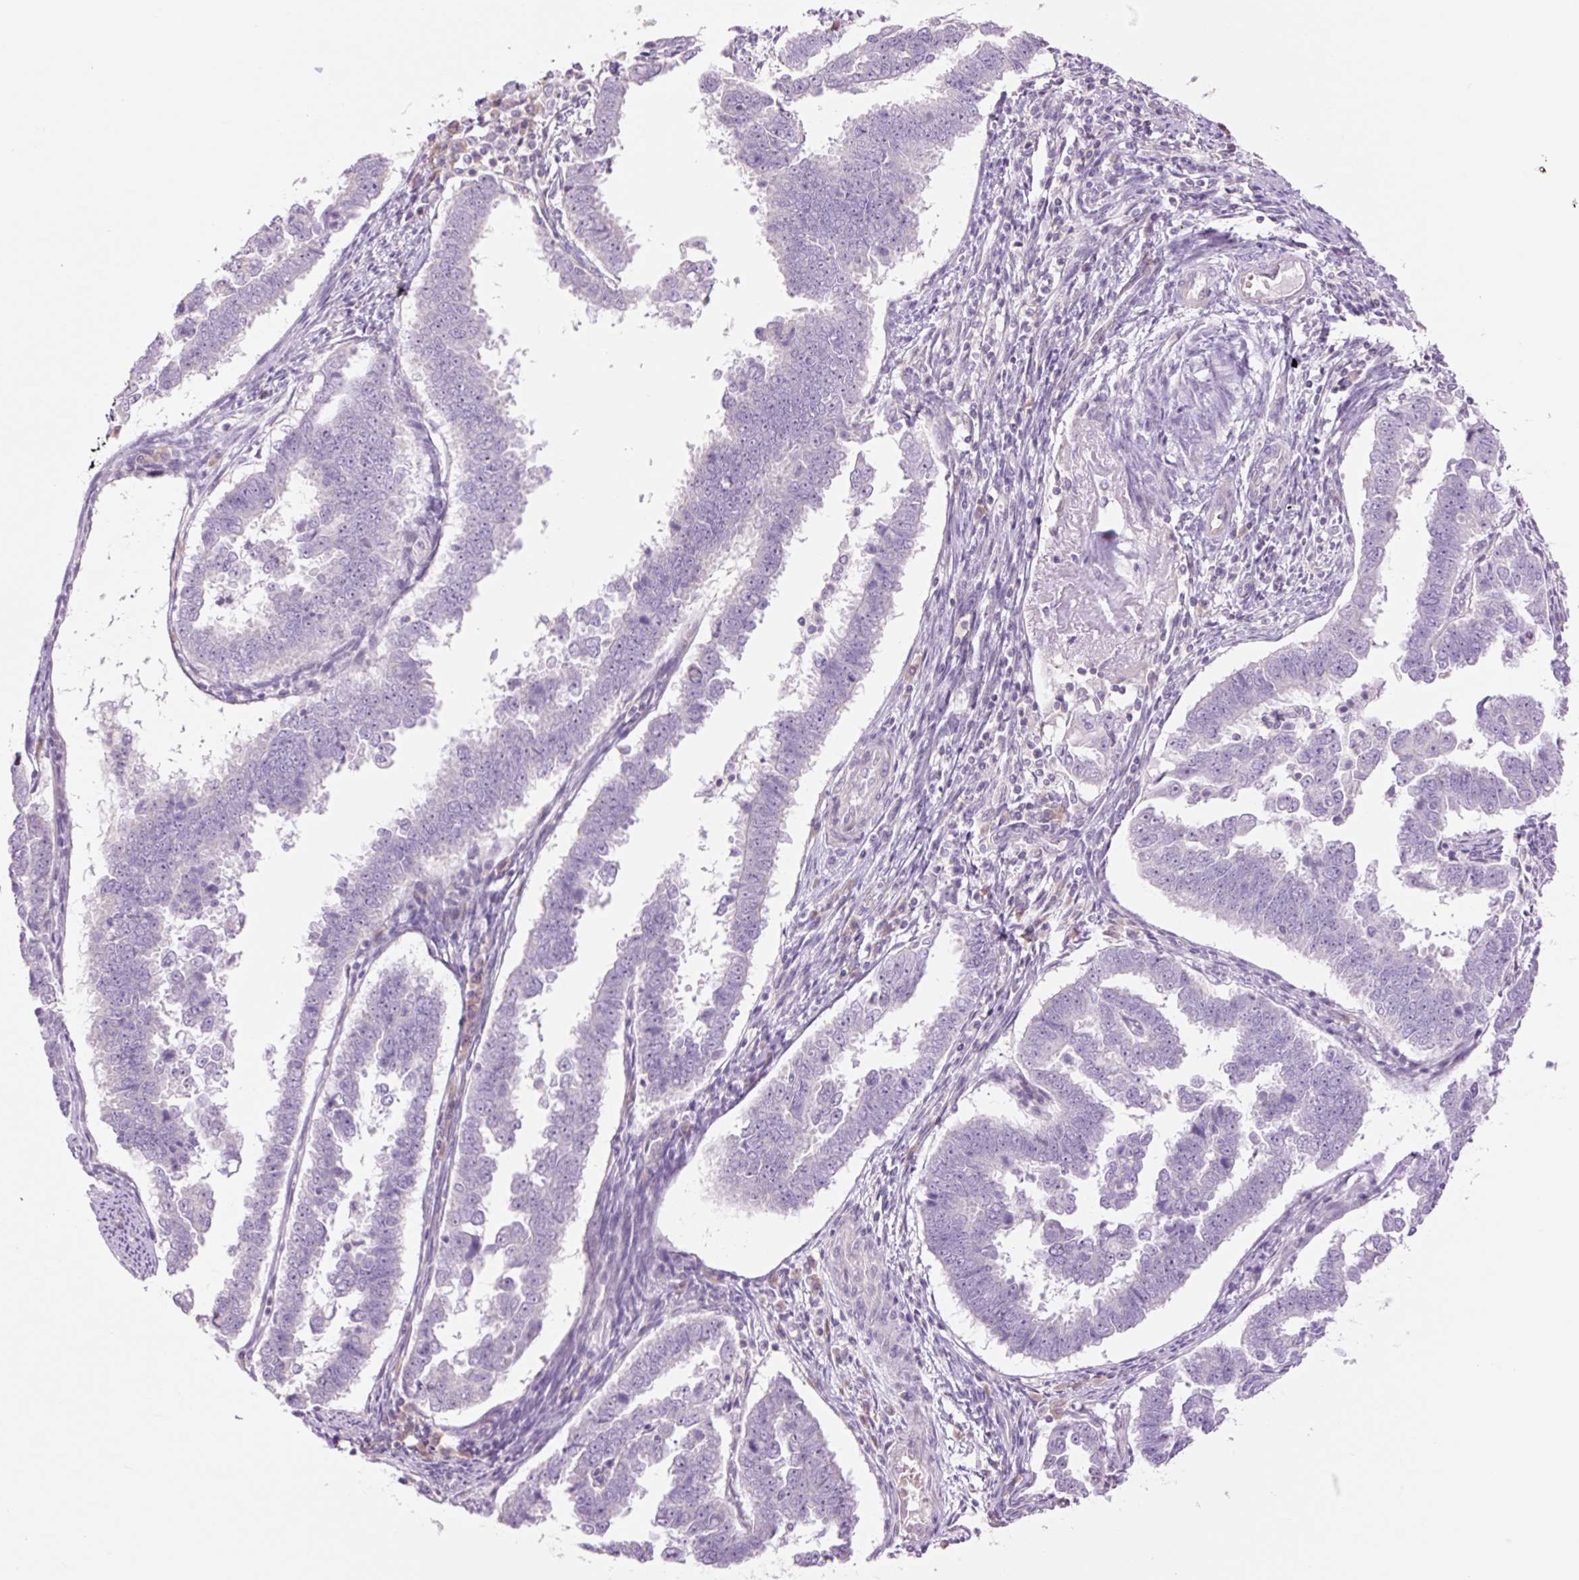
{"staining": {"intensity": "negative", "quantity": "none", "location": "none"}, "tissue": "endometrial cancer", "cell_type": "Tumor cells", "image_type": "cancer", "snomed": [{"axis": "morphology", "description": "Adenocarcinoma, NOS"}, {"axis": "topography", "description": "Endometrium"}], "caption": "Histopathology image shows no protein expression in tumor cells of endometrial adenocarcinoma tissue. (Brightfield microscopy of DAB (3,3'-diaminobenzidine) IHC at high magnification).", "gene": "GRID2", "patient": {"sex": "female", "age": 75}}